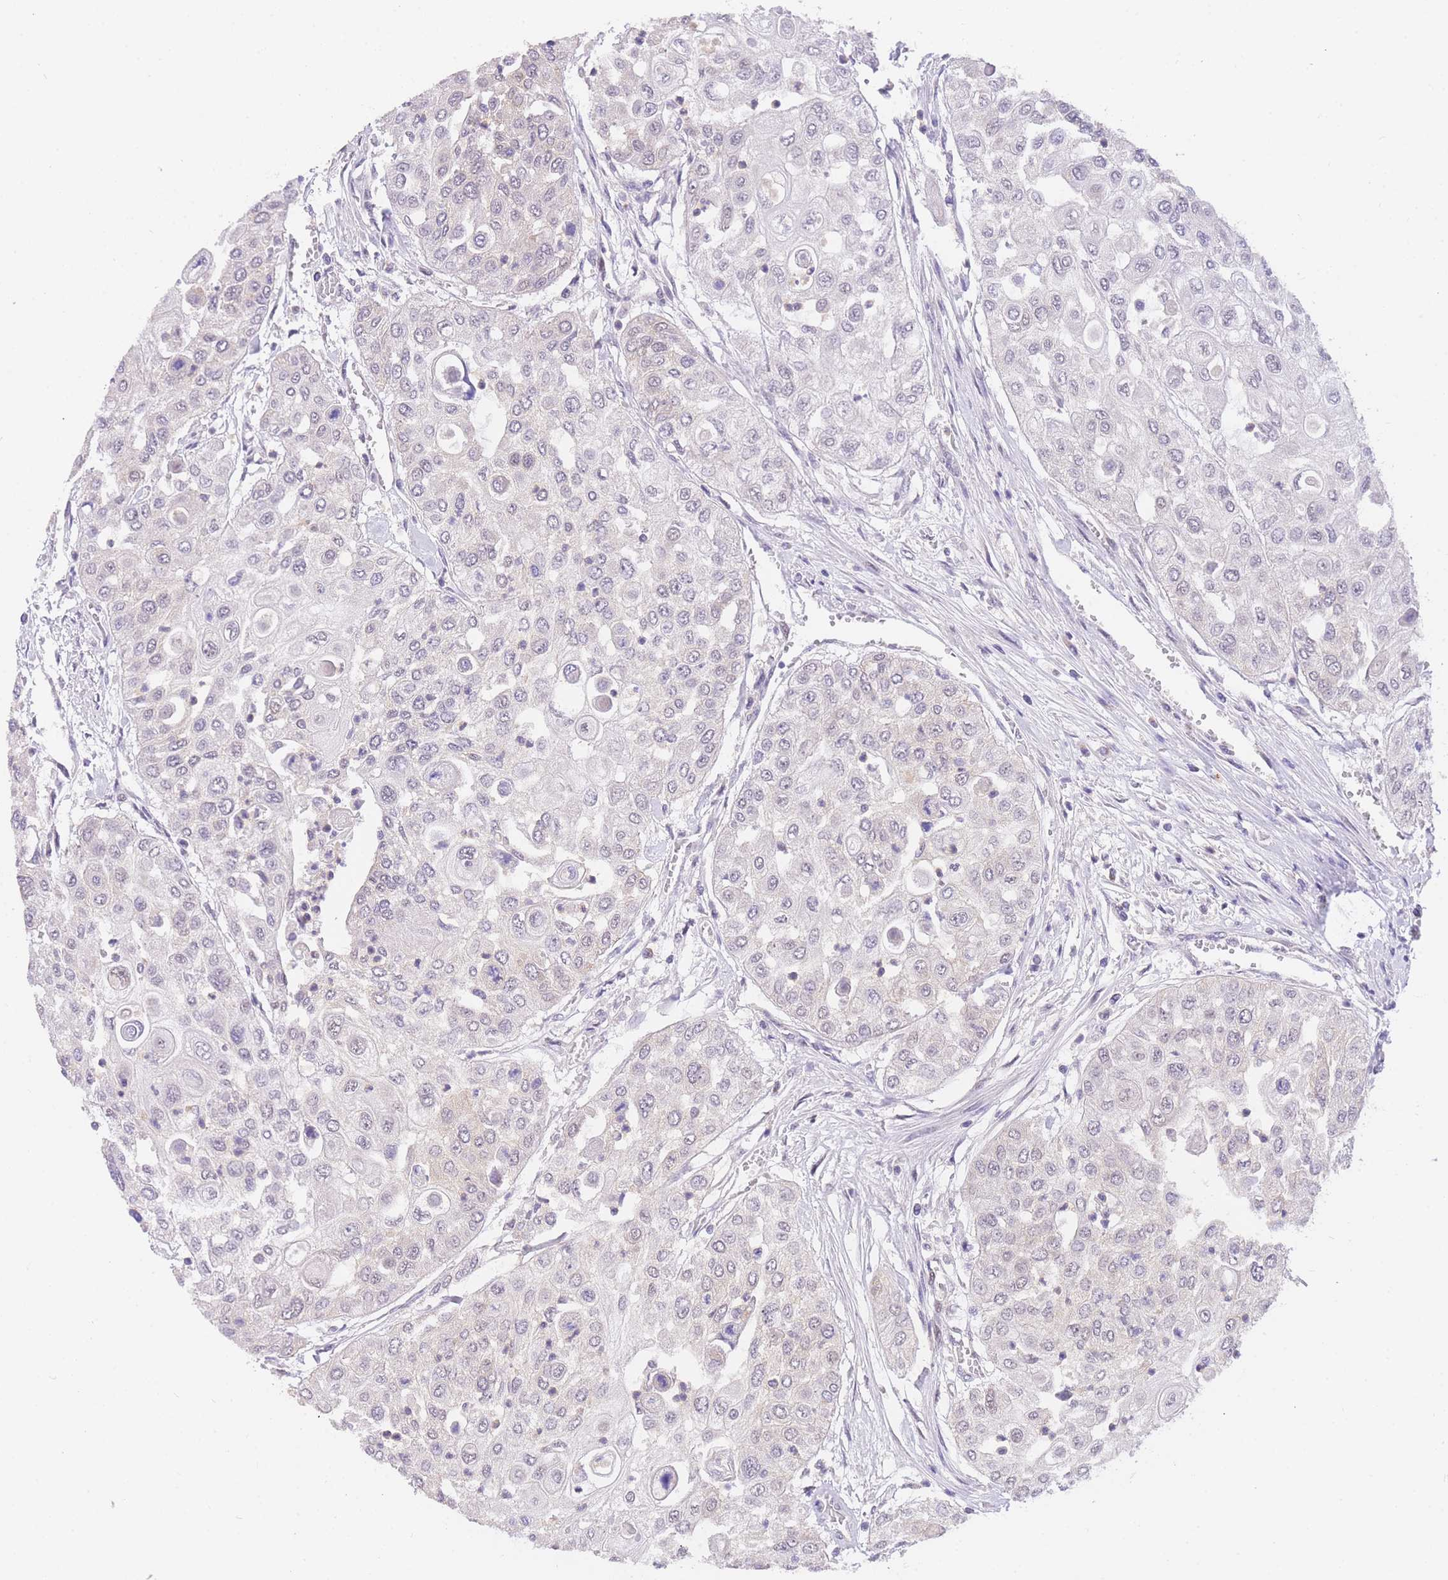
{"staining": {"intensity": "negative", "quantity": "none", "location": "none"}, "tissue": "urothelial cancer", "cell_type": "Tumor cells", "image_type": "cancer", "snomed": [{"axis": "morphology", "description": "Urothelial carcinoma, High grade"}, {"axis": "topography", "description": "Urinary bladder"}], "caption": "Tumor cells are negative for brown protein staining in urothelial cancer. (DAB immunohistochemistry (IHC), high magnification).", "gene": "SLC35F2", "patient": {"sex": "female", "age": 79}}